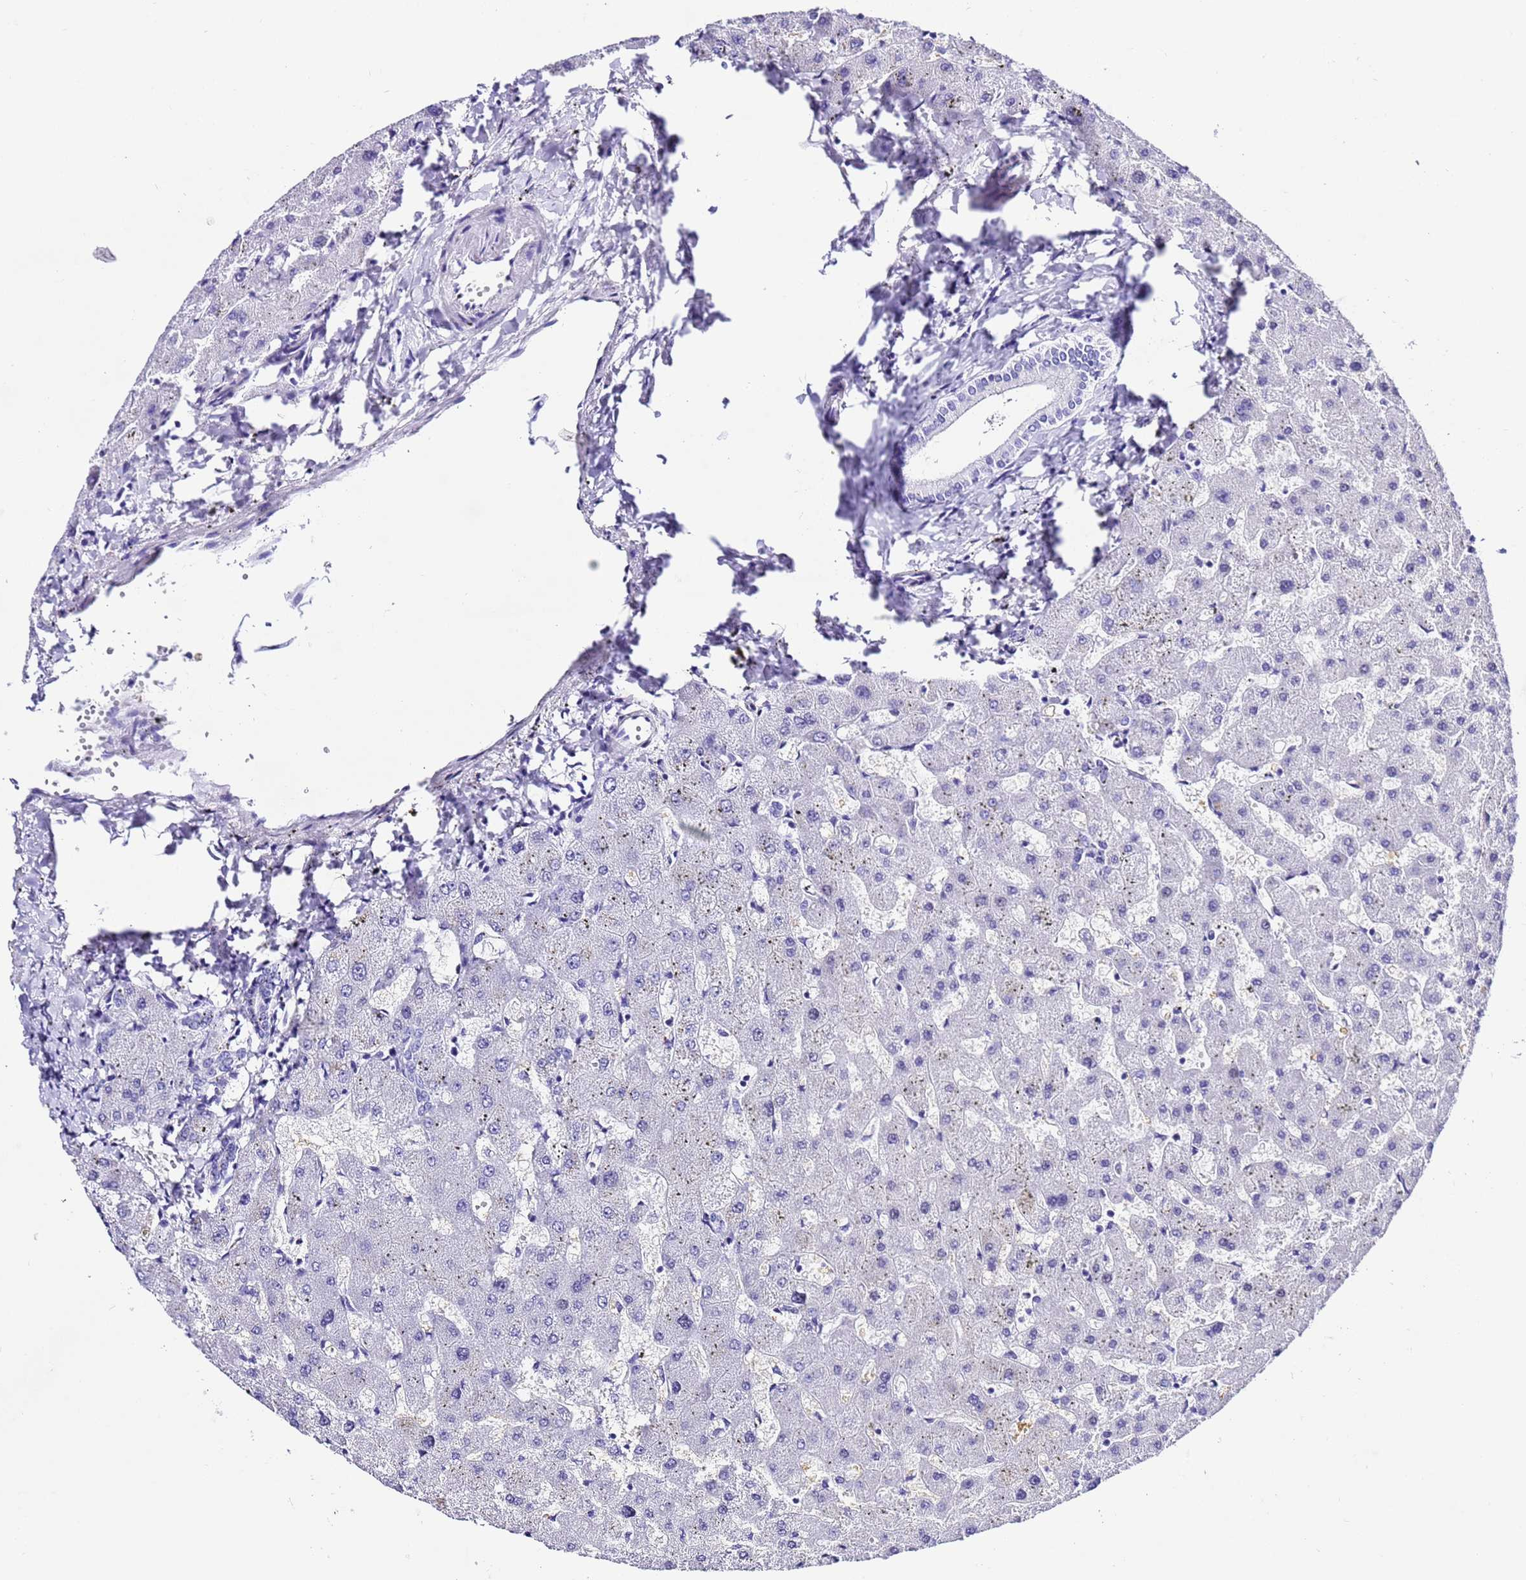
{"staining": {"intensity": "negative", "quantity": "none", "location": "none"}, "tissue": "liver", "cell_type": "Cholangiocytes", "image_type": "normal", "snomed": [{"axis": "morphology", "description": "Normal tissue, NOS"}, {"axis": "topography", "description": "Liver"}], "caption": "The histopathology image exhibits no significant expression in cholangiocytes of liver.", "gene": "ZNF417", "patient": {"sex": "female", "age": 63}}